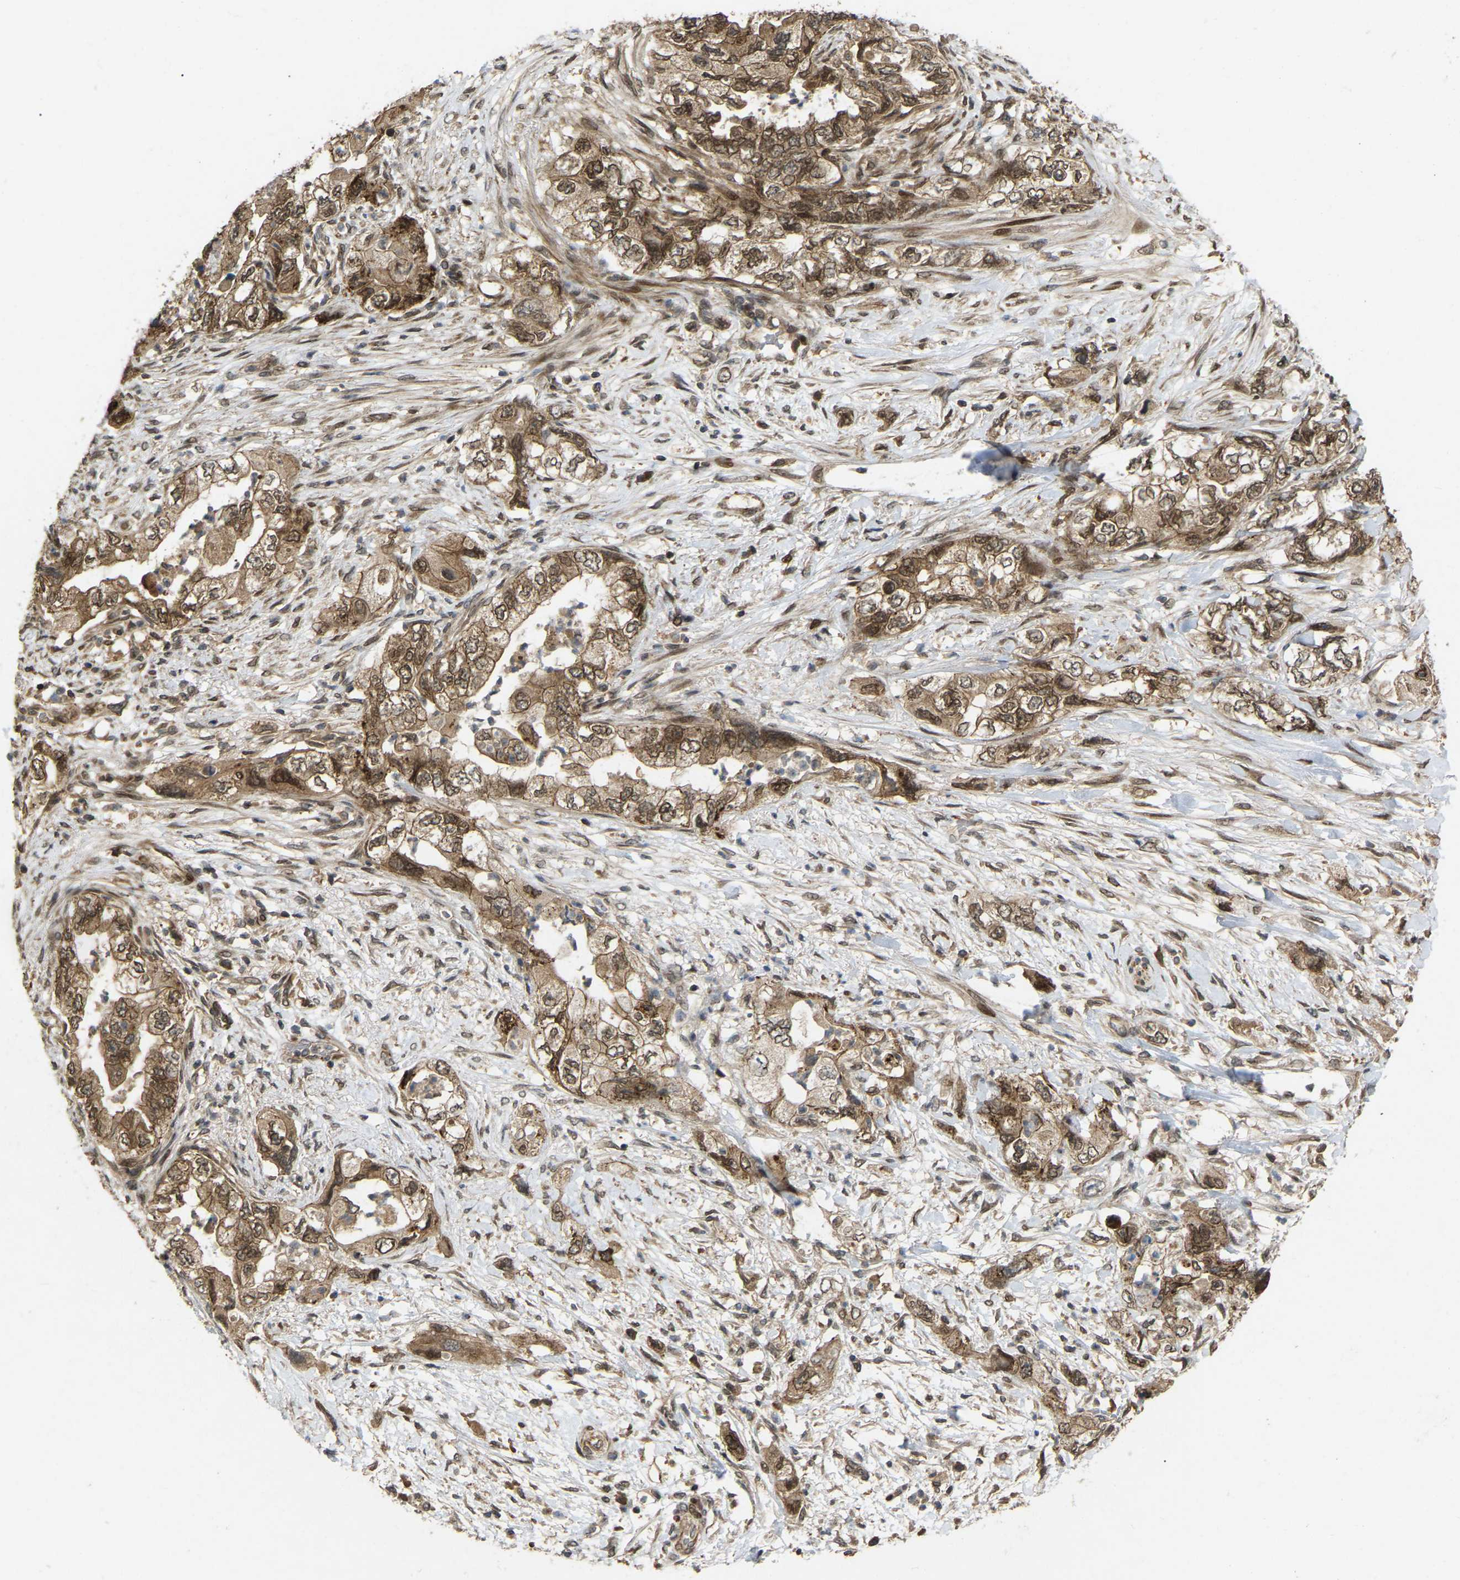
{"staining": {"intensity": "moderate", "quantity": ">75%", "location": "cytoplasmic/membranous,nuclear"}, "tissue": "pancreatic cancer", "cell_type": "Tumor cells", "image_type": "cancer", "snomed": [{"axis": "morphology", "description": "Adenocarcinoma, NOS"}, {"axis": "topography", "description": "Pancreas"}], "caption": "Protein expression analysis of pancreatic cancer (adenocarcinoma) displays moderate cytoplasmic/membranous and nuclear staining in about >75% of tumor cells.", "gene": "KIAA1549", "patient": {"sex": "female", "age": 73}}